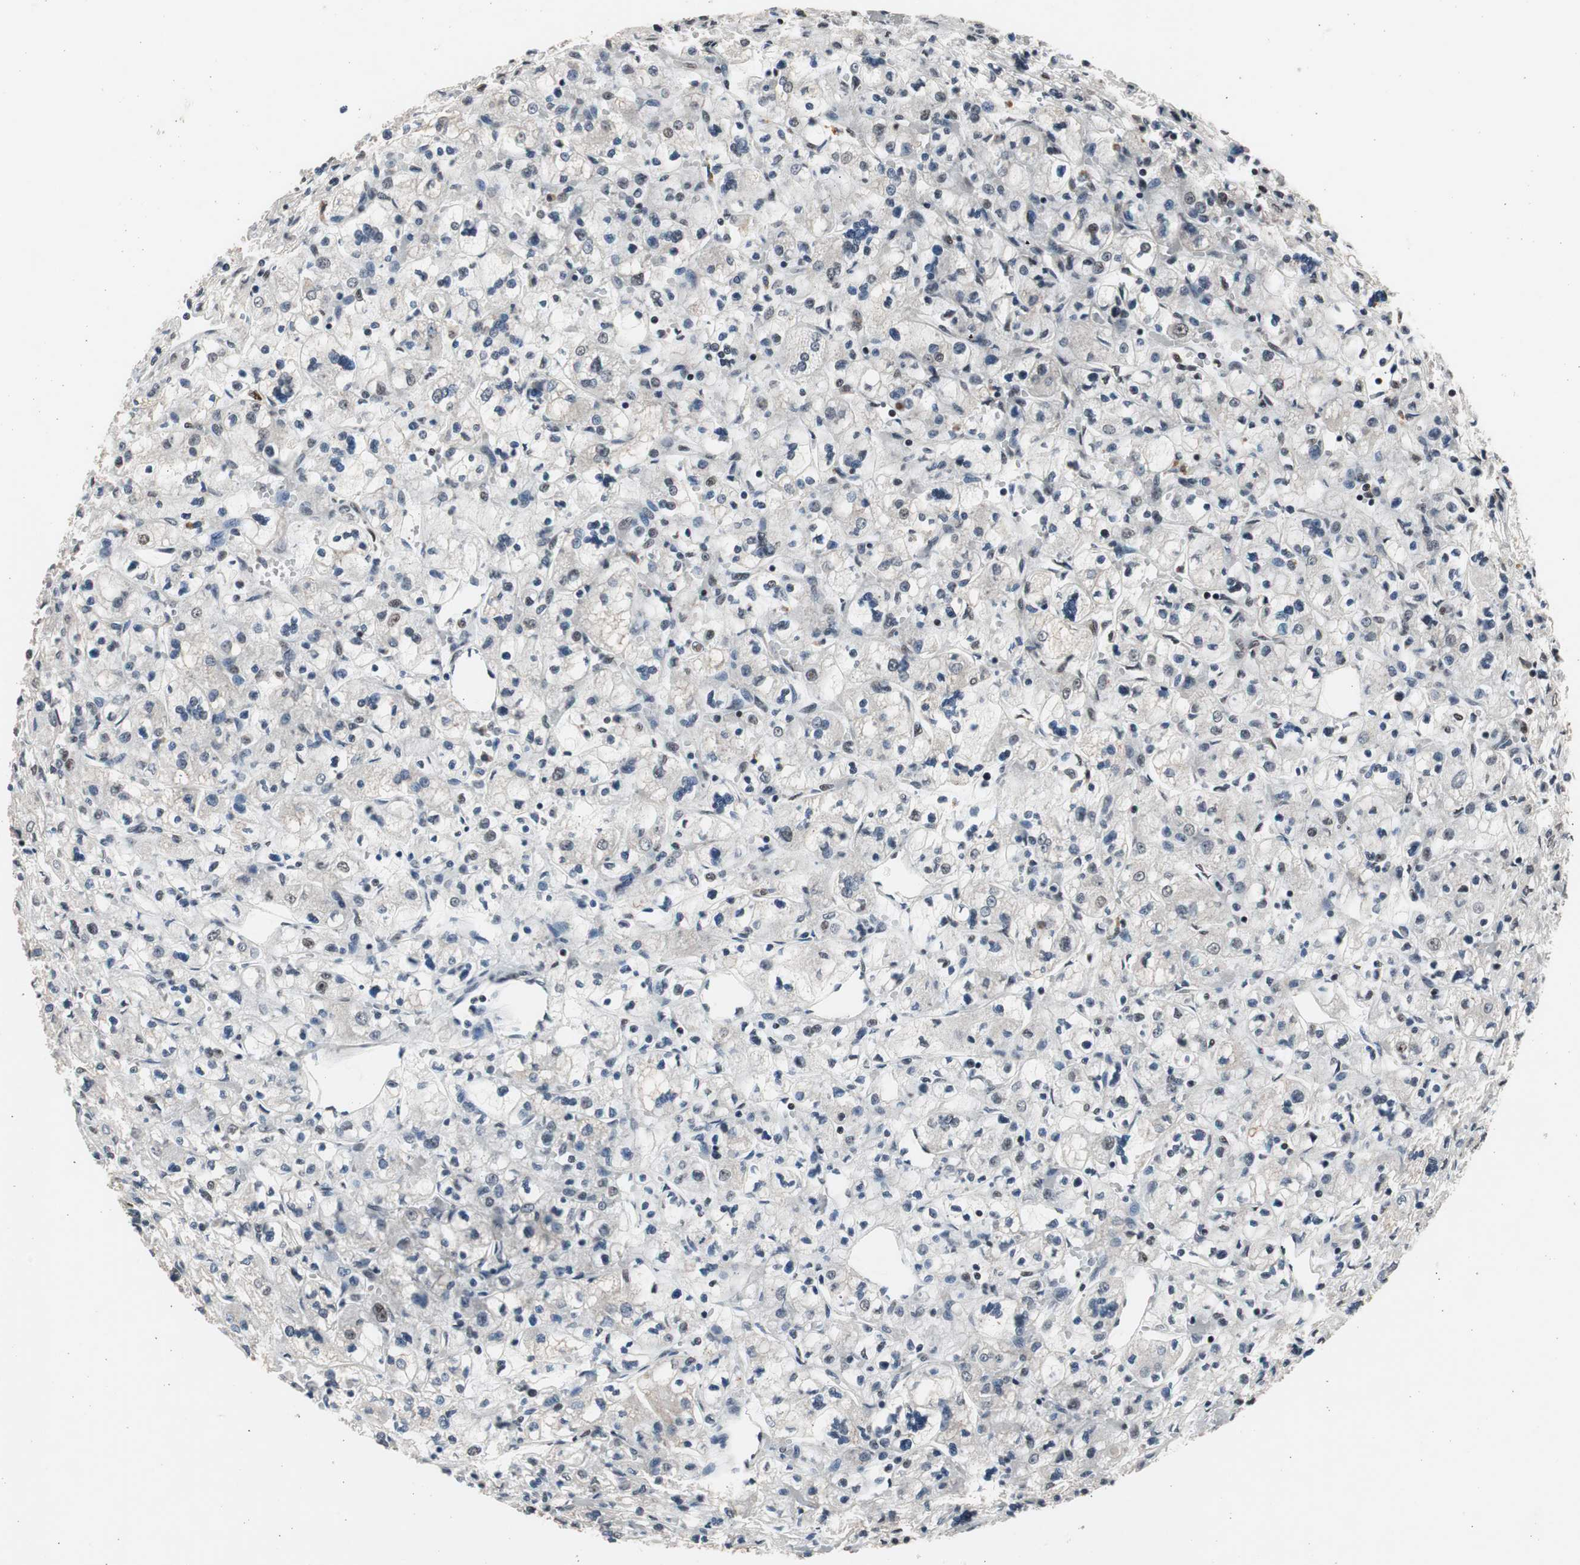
{"staining": {"intensity": "negative", "quantity": "none", "location": "none"}, "tissue": "renal cancer", "cell_type": "Tumor cells", "image_type": "cancer", "snomed": [{"axis": "morphology", "description": "Adenocarcinoma, NOS"}, {"axis": "topography", "description": "Kidney"}], "caption": "Immunohistochemistry (IHC) photomicrograph of neoplastic tissue: human renal cancer stained with DAB exhibits no significant protein expression in tumor cells. The staining is performed using DAB brown chromogen with nuclei counter-stained in using hematoxylin.", "gene": "RPA1", "patient": {"sex": "female", "age": 83}}